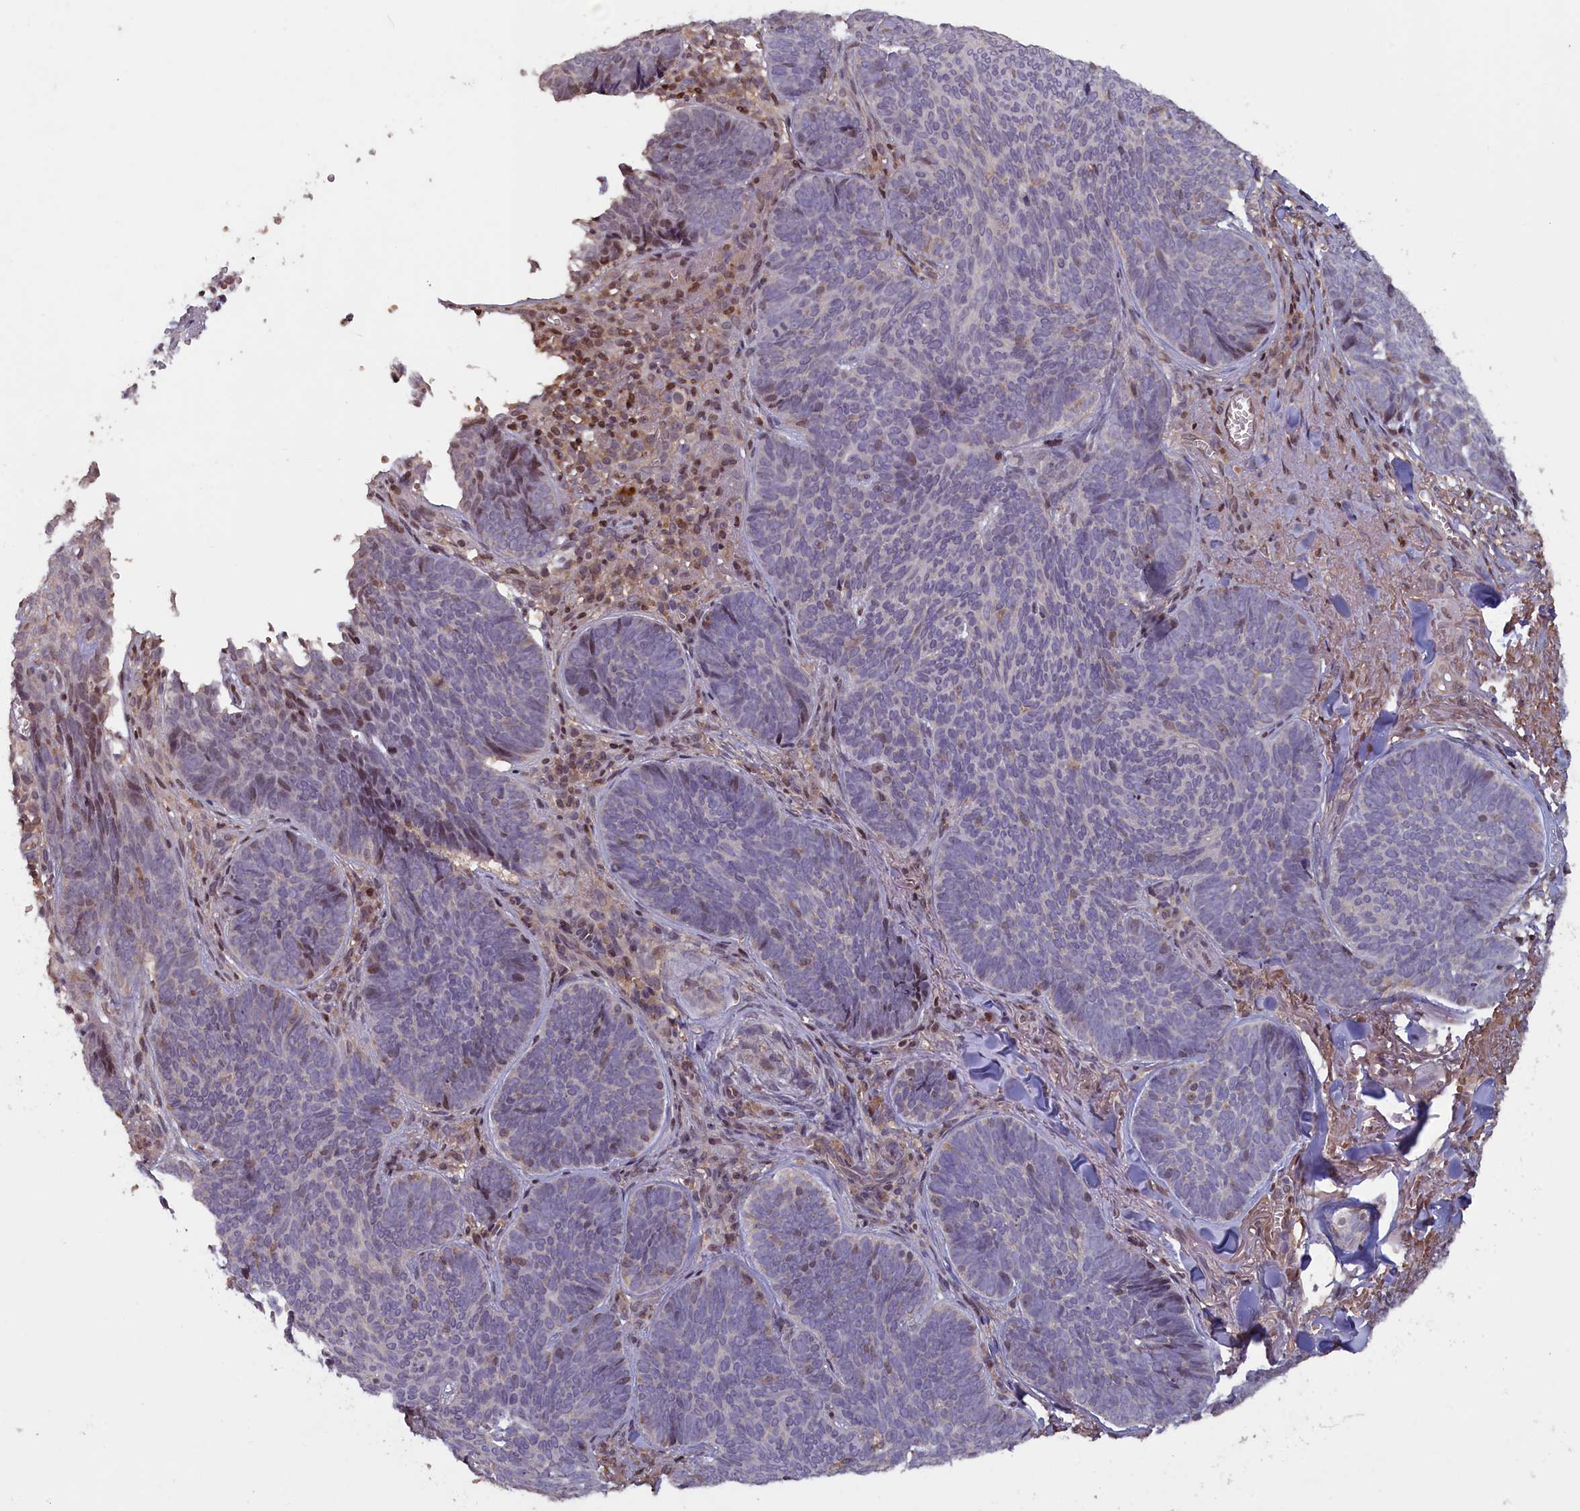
{"staining": {"intensity": "negative", "quantity": "none", "location": "none"}, "tissue": "skin cancer", "cell_type": "Tumor cells", "image_type": "cancer", "snomed": [{"axis": "morphology", "description": "Basal cell carcinoma"}, {"axis": "topography", "description": "Skin"}], "caption": "IHC of skin cancer (basal cell carcinoma) displays no positivity in tumor cells.", "gene": "NUBP1", "patient": {"sex": "female", "age": 74}}